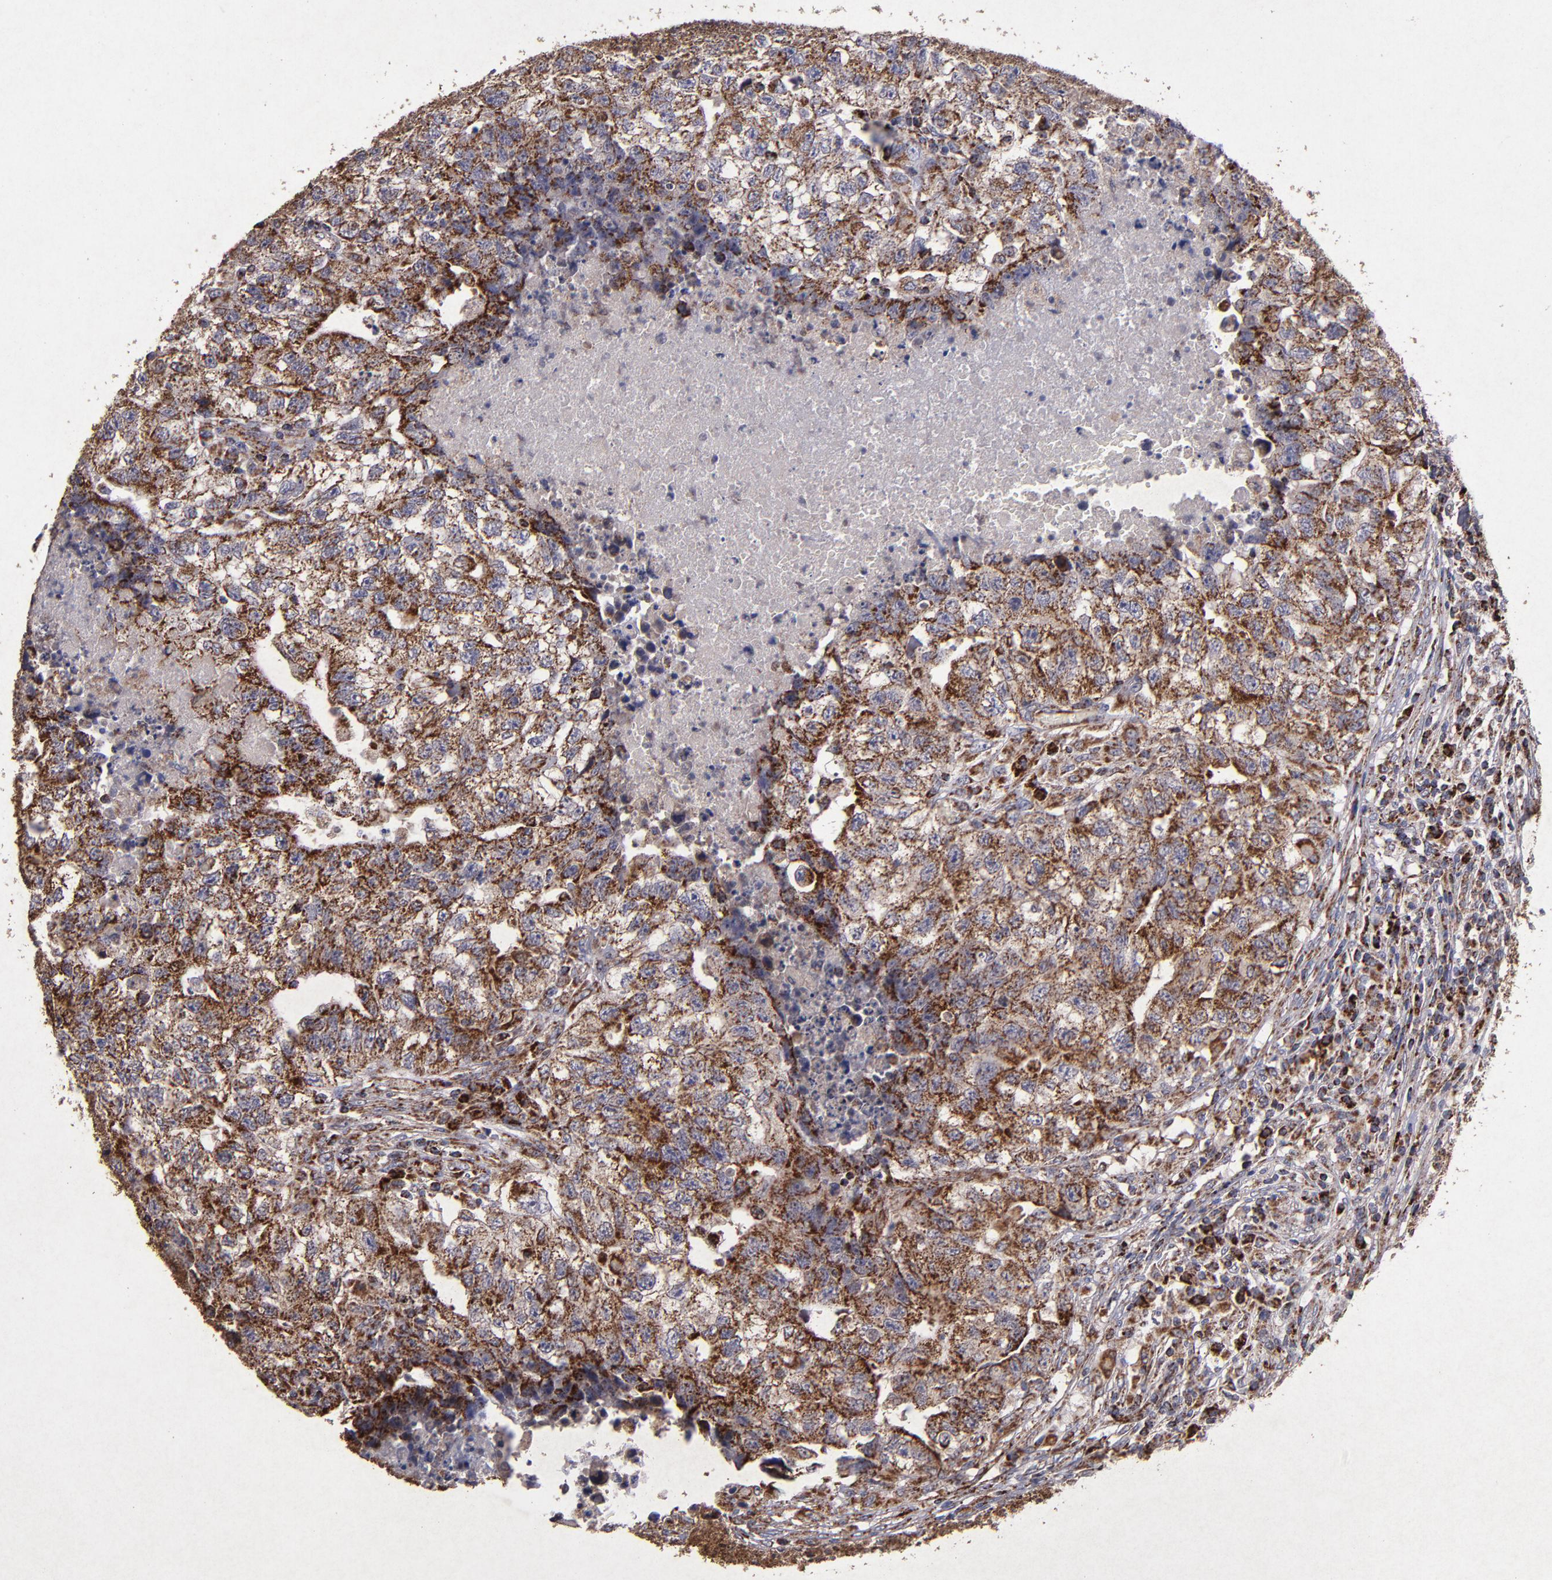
{"staining": {"intensity": "strong", "quantity": ">75%", "location": "cytoplasmic/membranous"}, "tissue": "testis cancer", "cell_type": "Tumor cells", "image_type": "cancer", "snomed": [{"axis": "morphology", "description": "Carcinoma, Embryonal, NOS"}, {"axis": "topography", "description": "Testis"}], "caption": "Immunohistochemistry (IHC) staining of embryonal carcinoma (testis), which exhibits high levels of strong cytoplasmic/membranous staining in approximately >75% of tumor cells indicating strong cytoplasmic/membranous protein staining. The staining was performed using DAB (3,3'-diaminobenzidine) (brown) for protein detection and nuclei were counterstained in hematoxylin (blue).", "gene": "TIMM9", "patient": {"sex": "male", "age": 21}}